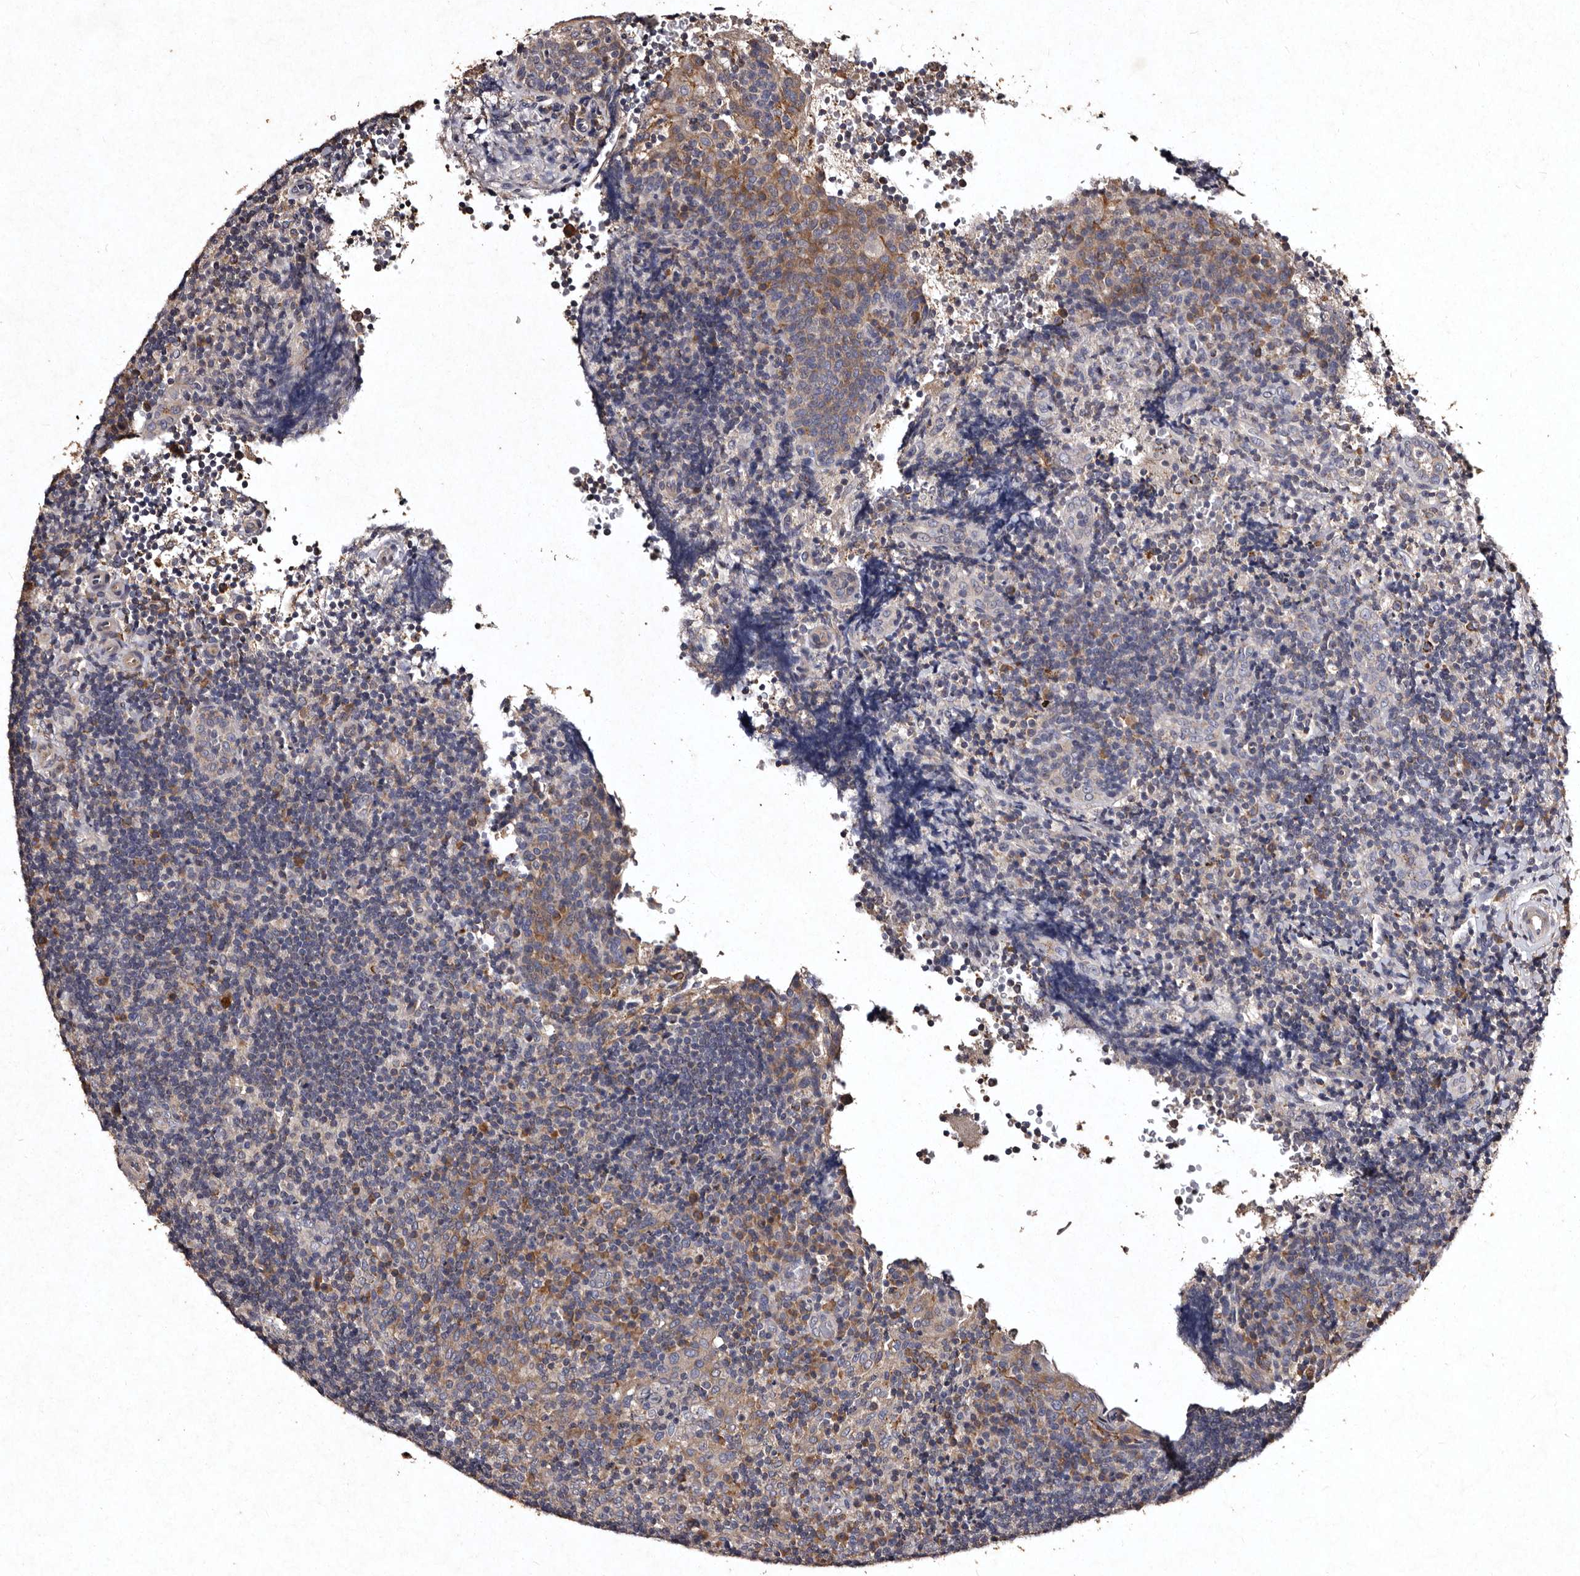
{"staining": {"intensity": "negative", "quantity": "none", "location": "none"}, "tissue": "lymphoma", "cell_type": "Tumor cells", "image_type": "cancer", "snomed": [{"axis": "morphology", "description": "Malignant lymphoma, non-Hodgkin's type, High grade"}, {"axis": "topography", "description": "Tonsil"}], "caption": "The histopathology image shows no staining of tumor cells in lymphoma. (IHC, brightfield microscopy, high magnification).", "gene": "TFB1M", "patient": {"sex": "female", "age": 36}}